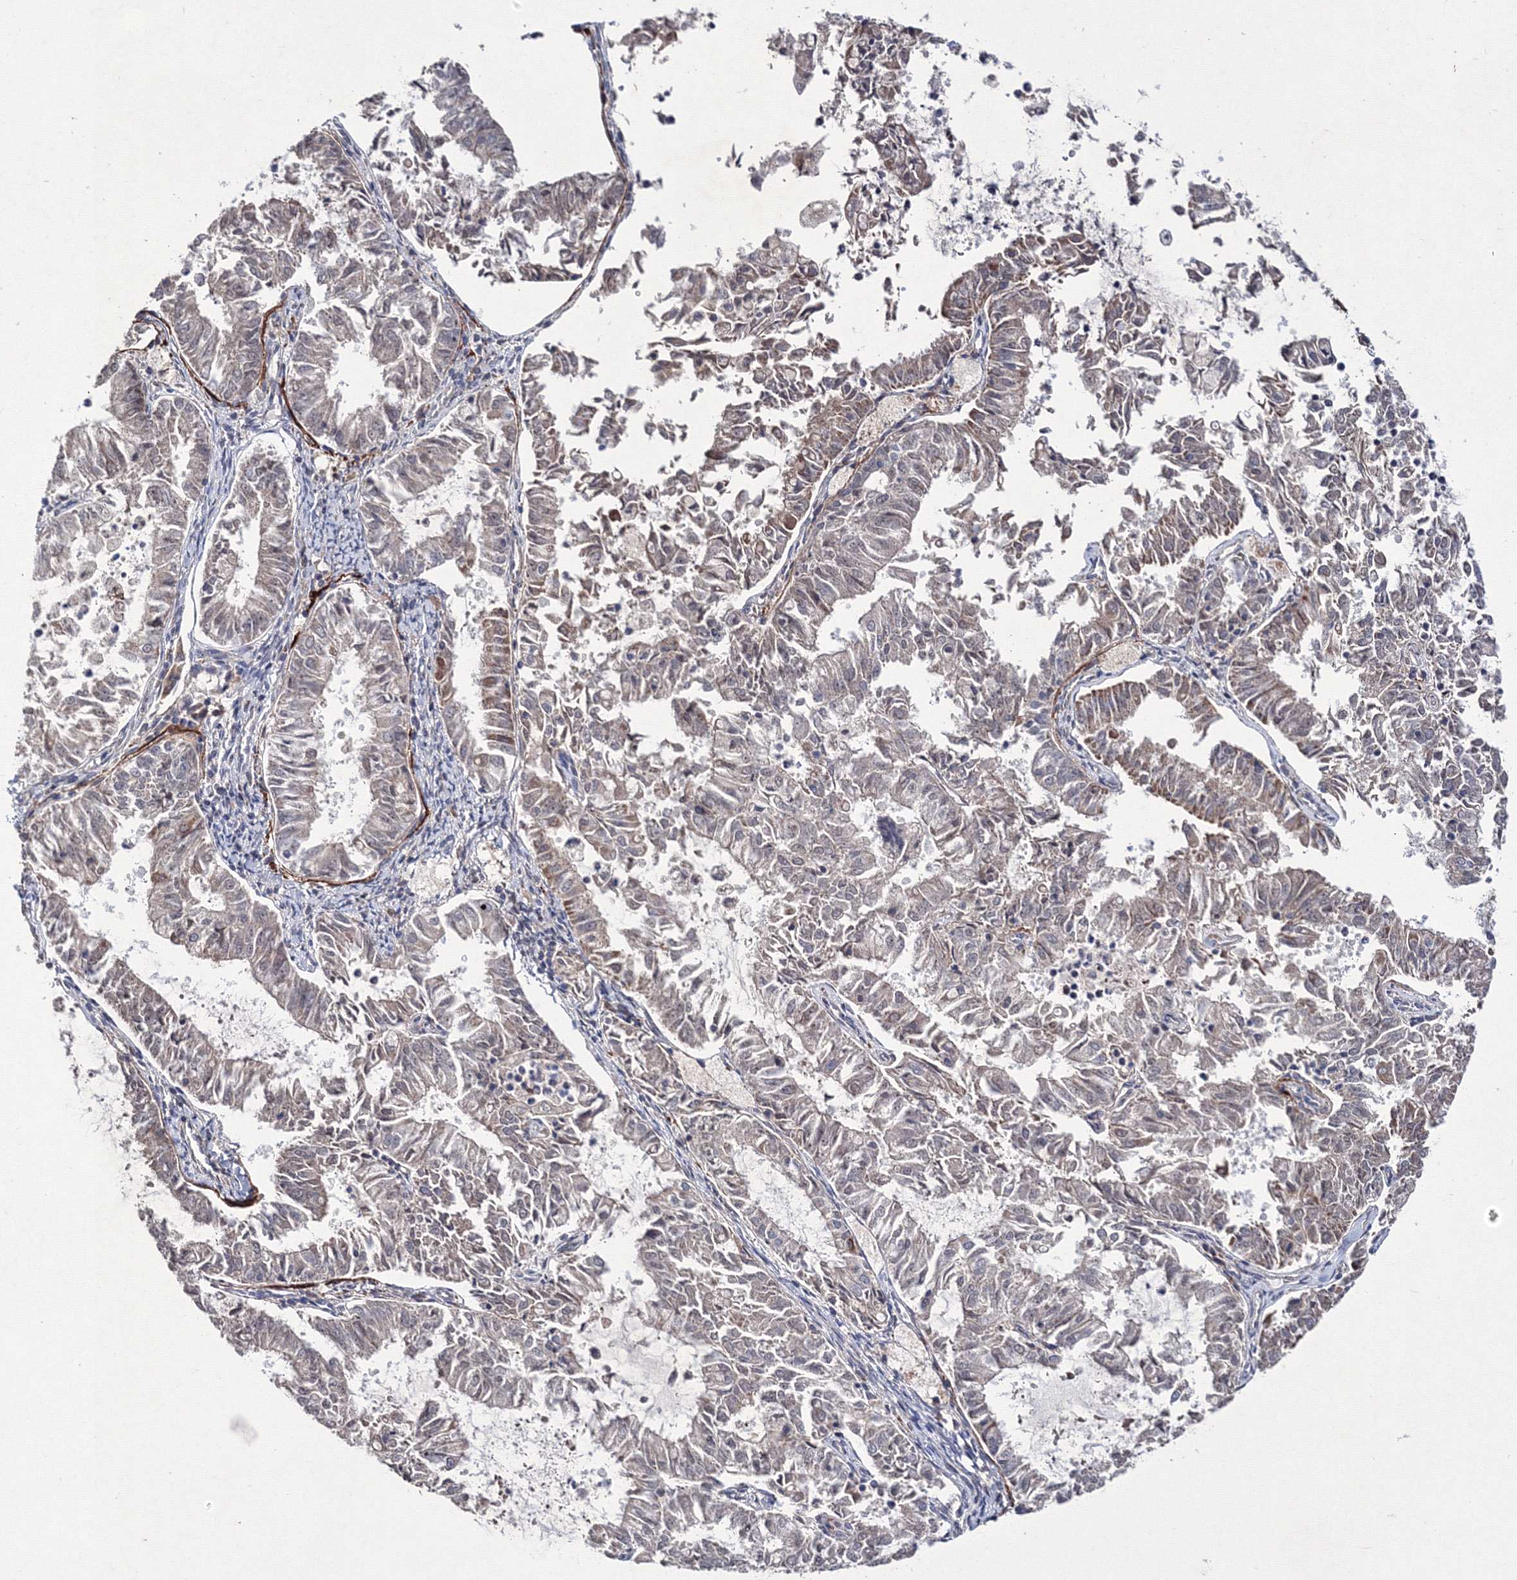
{"staining": {"intensity": "weak", "quantity": "<25%", "location": "cytoplasmic/membranous"}, "tissue": "endometrial cancer", "cell_type": "Tumor cells", "image_type": "cancer", "snomed": [{"axis": "morphology", "description": "Adenocarcinoma, NOS"}, {"axis": "topography", "description": "Endometrium"}], "caption": "This image is of endometrial adenocarcinoma stained with immunohistochemistry to label a protein in brown with the nuclei are counter-stained blue. There is no staining in tumor cells. The staining is performed using DAB brown chromogen with nuclei counter-stained in using hematoxylin.", "gene": "PPP2R2B", "patient": {"sex": "female", "age": 57}}